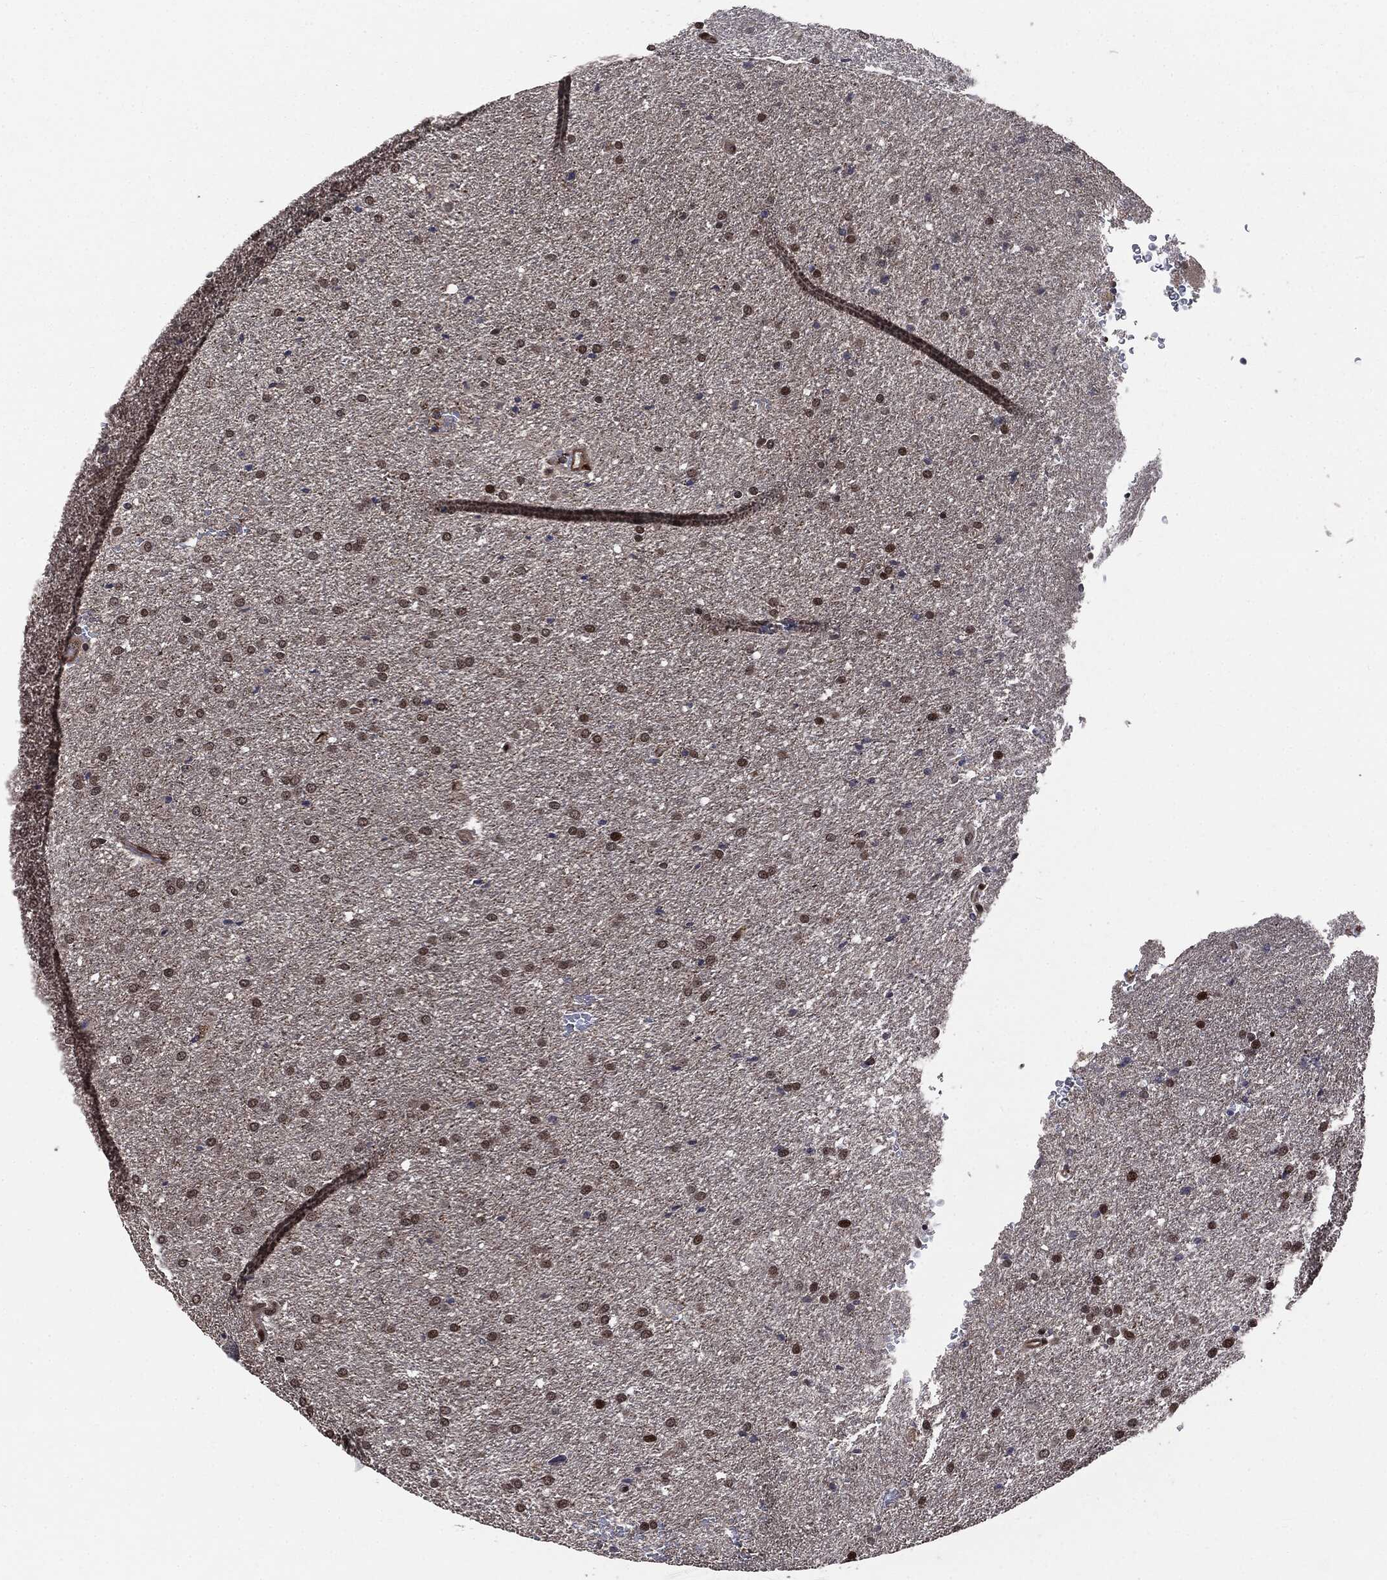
{"staining": {"intensity": "strong", "quantity": "<25%", "location": "cytoplasmic/membranous,nuclear"}, "tissue": "glioma", "cell_type": "Tumor cells", "image_type": "cancer", "snomed": [{"axis": "morphology", "description": "Glioma, malignant, Low grade"}, {"axis": "topography", "description": "Brain"}], "caption": "IHC of malignant glioma (low-grade) demonstrates medium levels of strong cytoplasmic/membranous and nuclear expression in approximately <25% of tumor cells.", "gene": "SMAD4", "patient": {"sex": "female", "age": 37}}